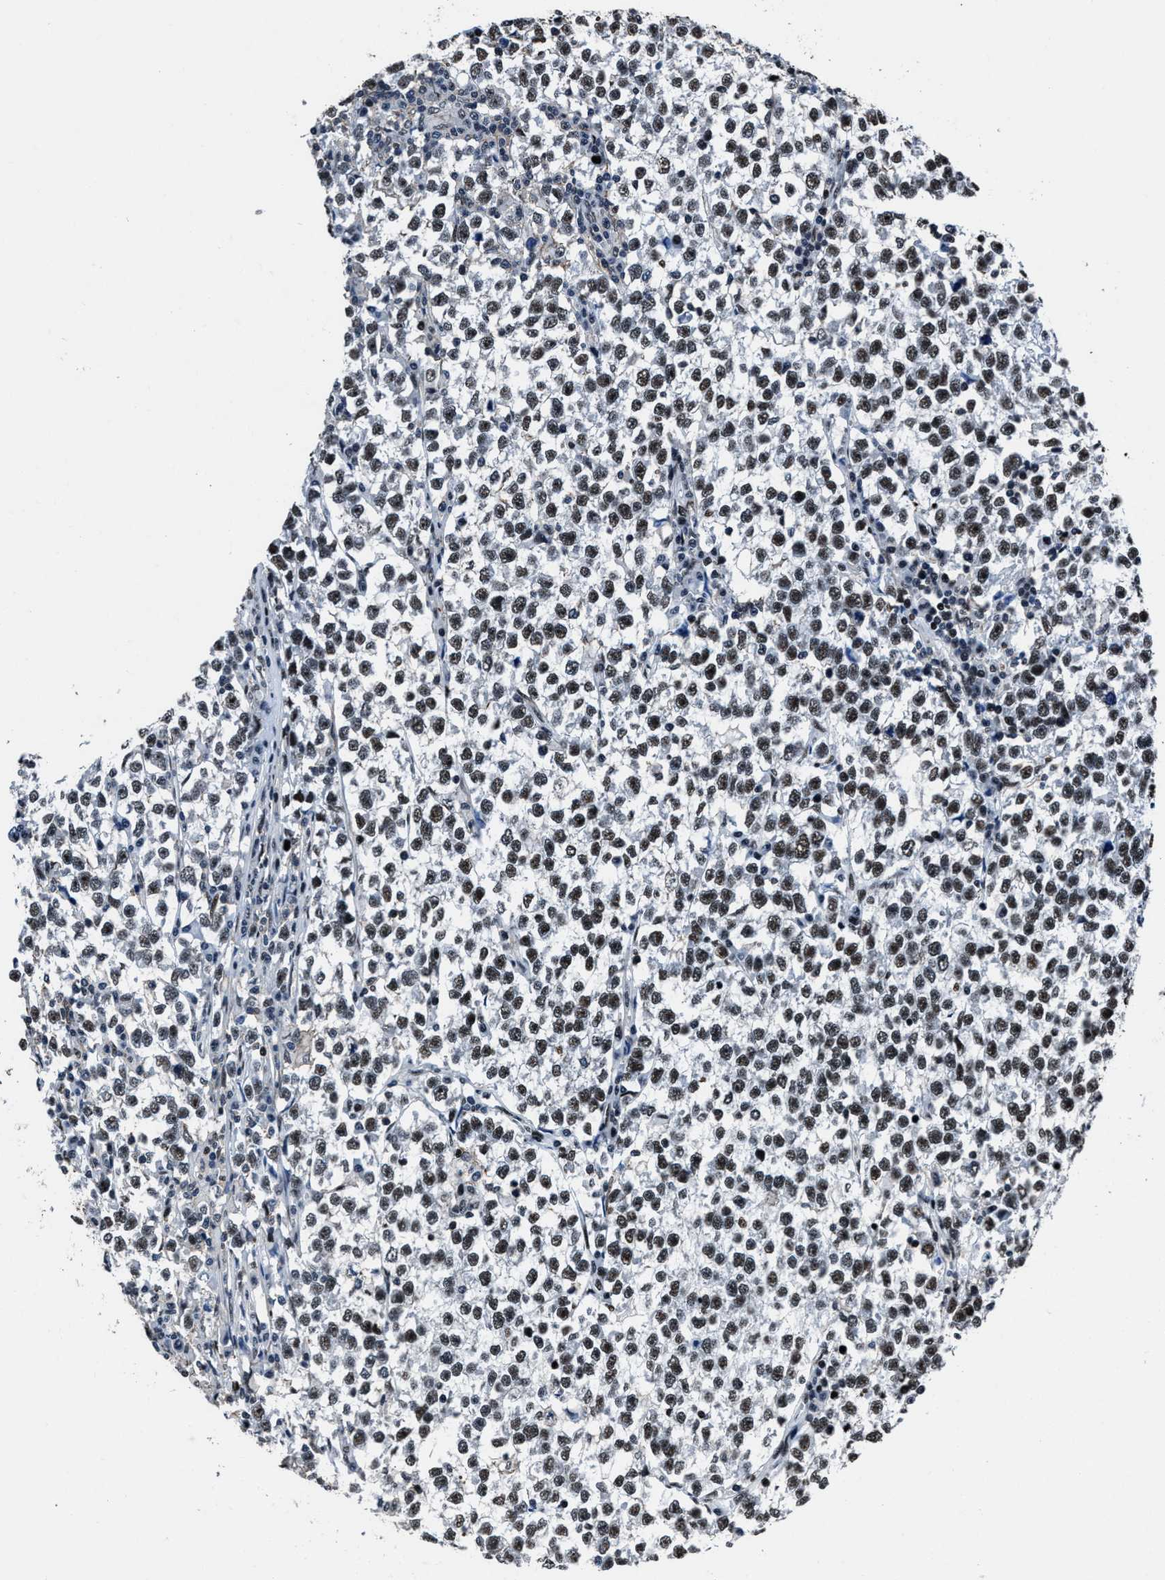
{"staining": {"intensity": "moderate", "quantity": ">75%", "location": "nuclear"}, "tissue": "testis cancer", "cell_type": "Tumor cells", "image_type": "cancer", "snomed": [{"axis": "morphology", "description": "Normal tissue, NOS"}, {"axis": "morphology", "description": "Seminoma, NOS"}, {"axis": "topography", "description": "Testis"}], "caption": "Immunohistochemical staining of testis cancer demonstrates moderate nuclear protein expression in approximately >75% of tumor cells. (DAB (3,3'-diaminobenzidine) = brown stain, brightfield microscopy at high magnification).", "gene": "PPIE", "patient": {"sex": "male", "age": 43}}